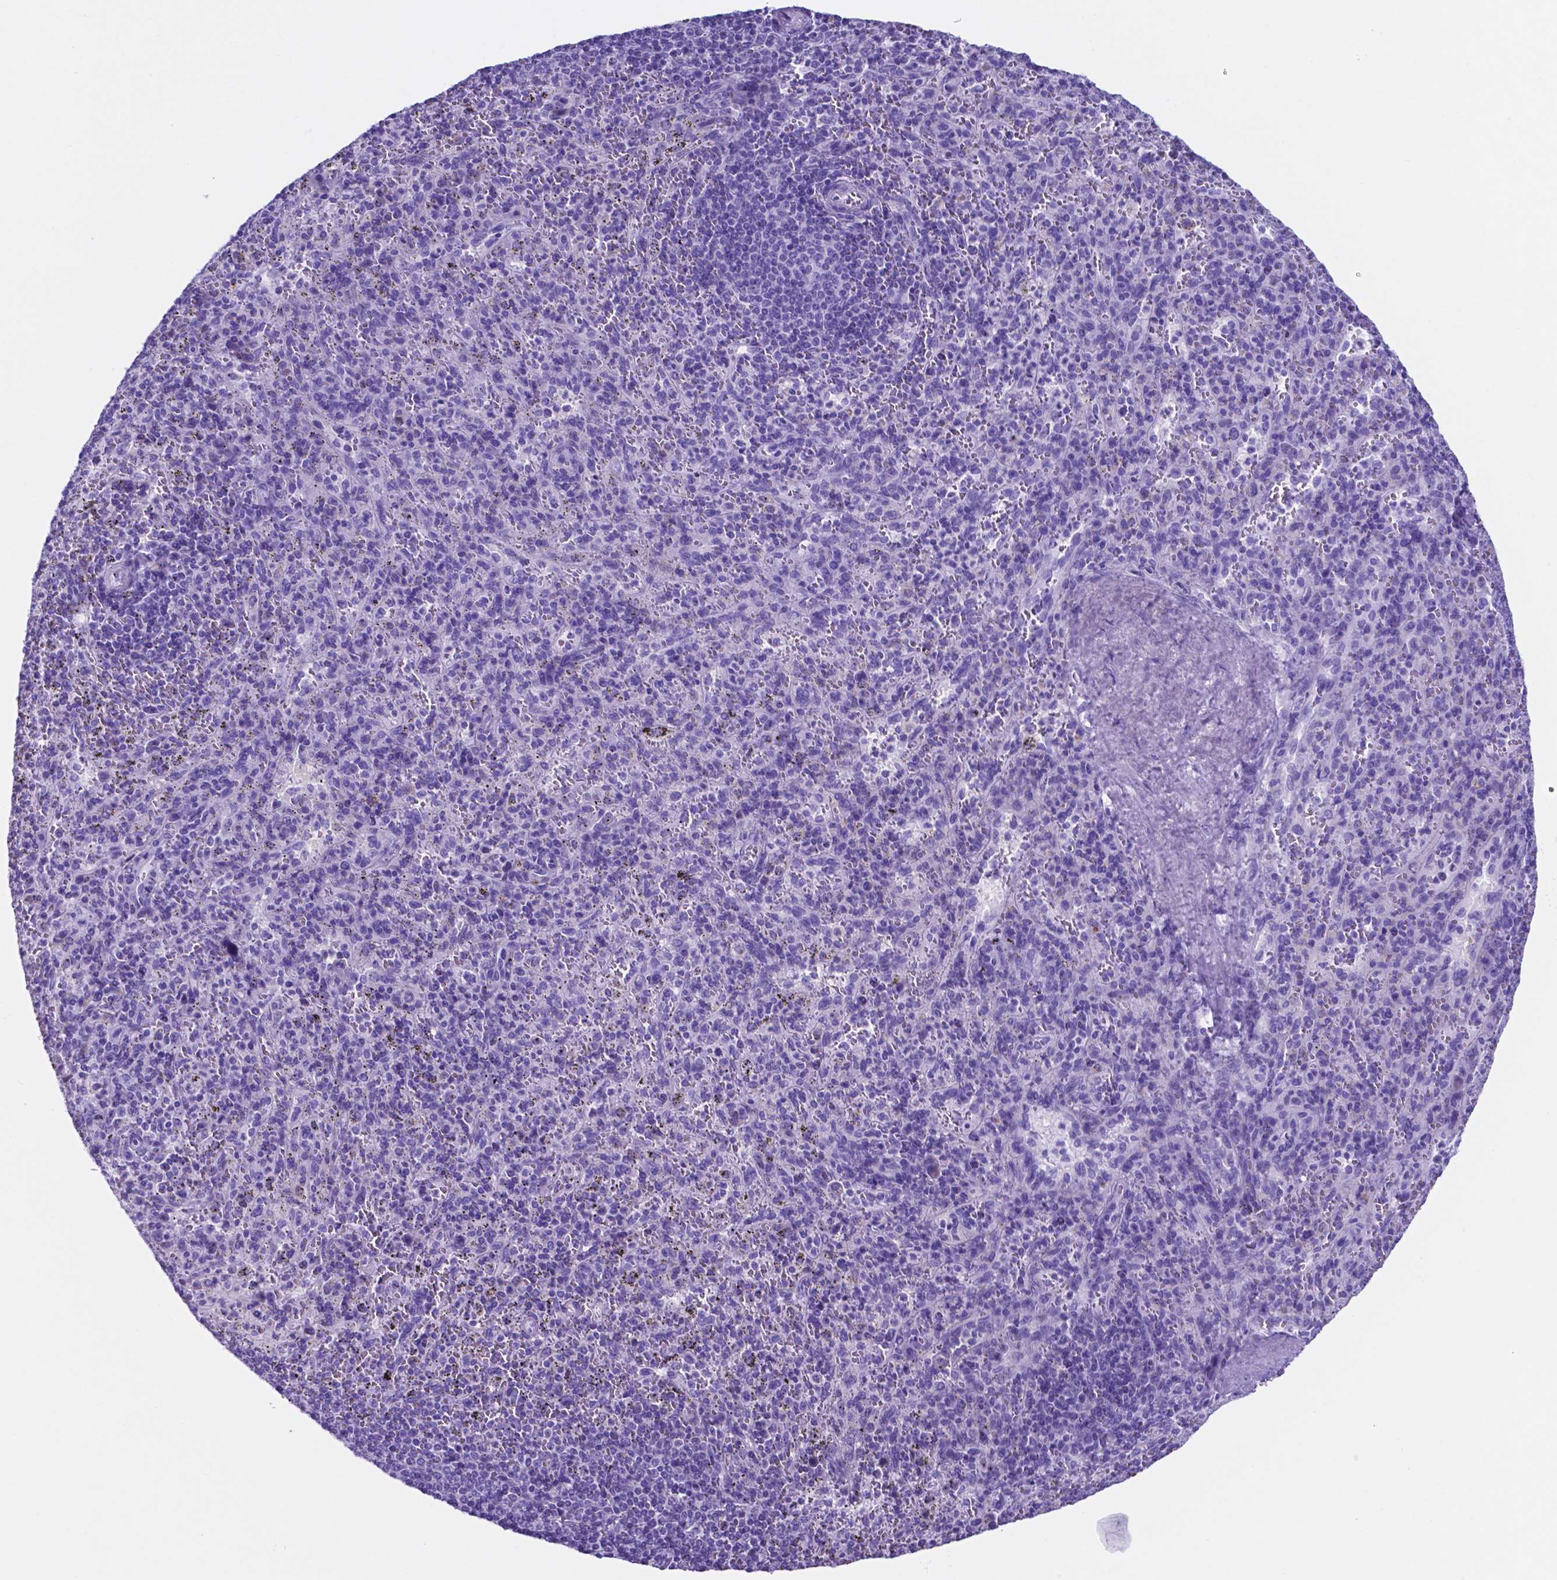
{"staining": {"intensity": "negative", "quantity": "none", "location": "none"}, "tissue": "spleen", "cell_type": "Cells in red pulp", "image_type": "normal", "snomed": [{"axis": "morphology", "description": "Normal tissue, NOS"}, {"axis": "topography", "description": "Spleen"}], "caption": "Protein analysis of unremarkable spleen demonstrates no significant staining in cells in red pulp. (Stains: DAB immunohistochemistry (IHC) with hematoxylin counter stain, Microscopy: brightfield microscopy at high magnification).", "gene": "DNAAF8", "patient": {"sex": "male", "age": 57}}